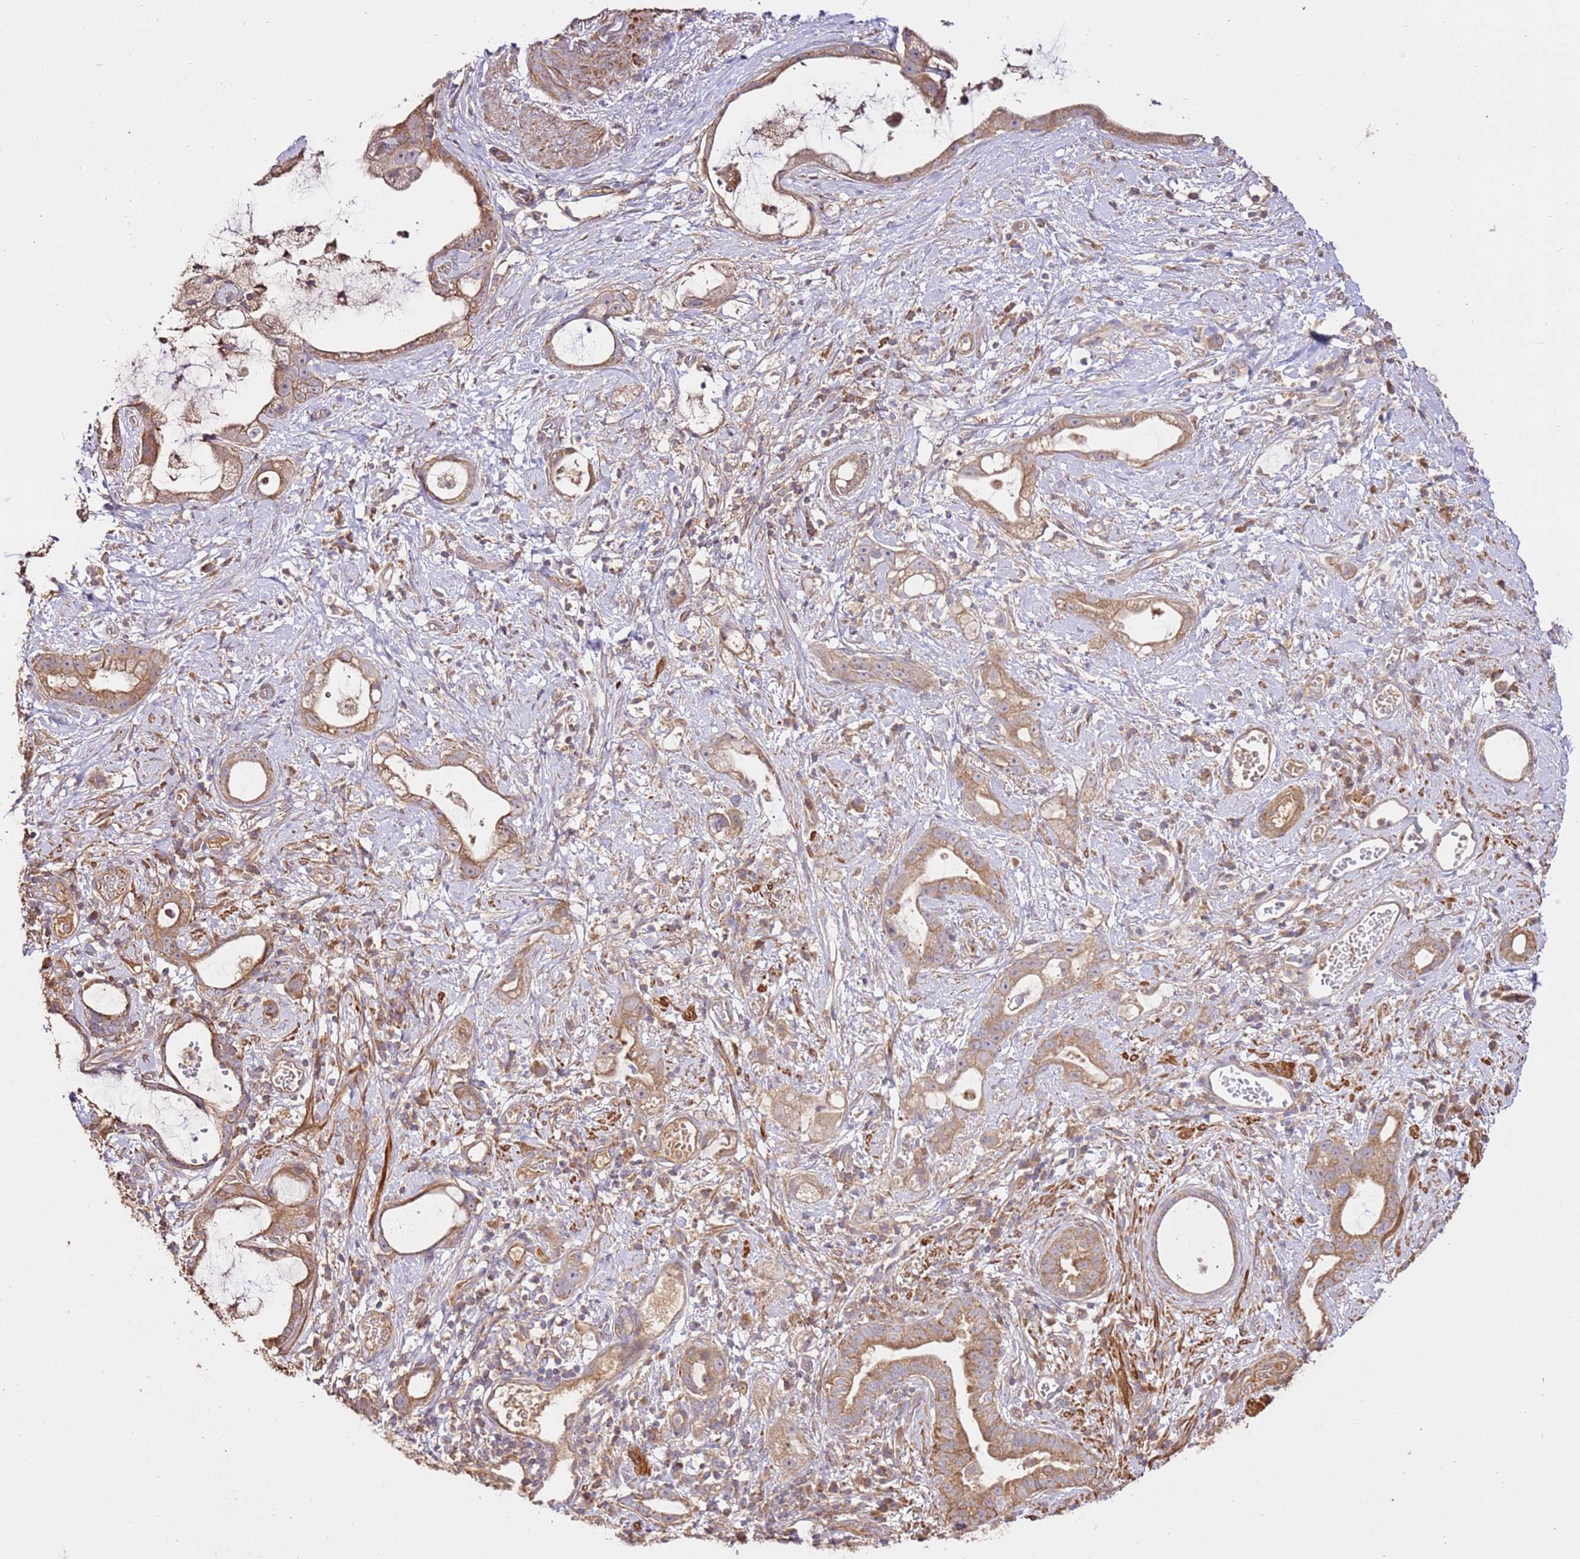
{"staining": {"intensity": "moderate", "quantity": ">75%", "location": "cytoplasmic/membranous"}, "tissue": "stomach cancer", "cell_type": "Tumor cells", "image_type": "cancer", "snomed": [{"axis": "morphology", "description": "Adenocarcinoma, NOS"}, {"axis": "topography", "description": "Stomach"}], "caption": "Protein analysis of adenocarcinoma (stomach) tissue demonstrates moderate cytoplasmic/membranous expression in approximately >75% of tumor cells.", "gene": "CEP55", "patient": {"sex": "male", "age": 55}}